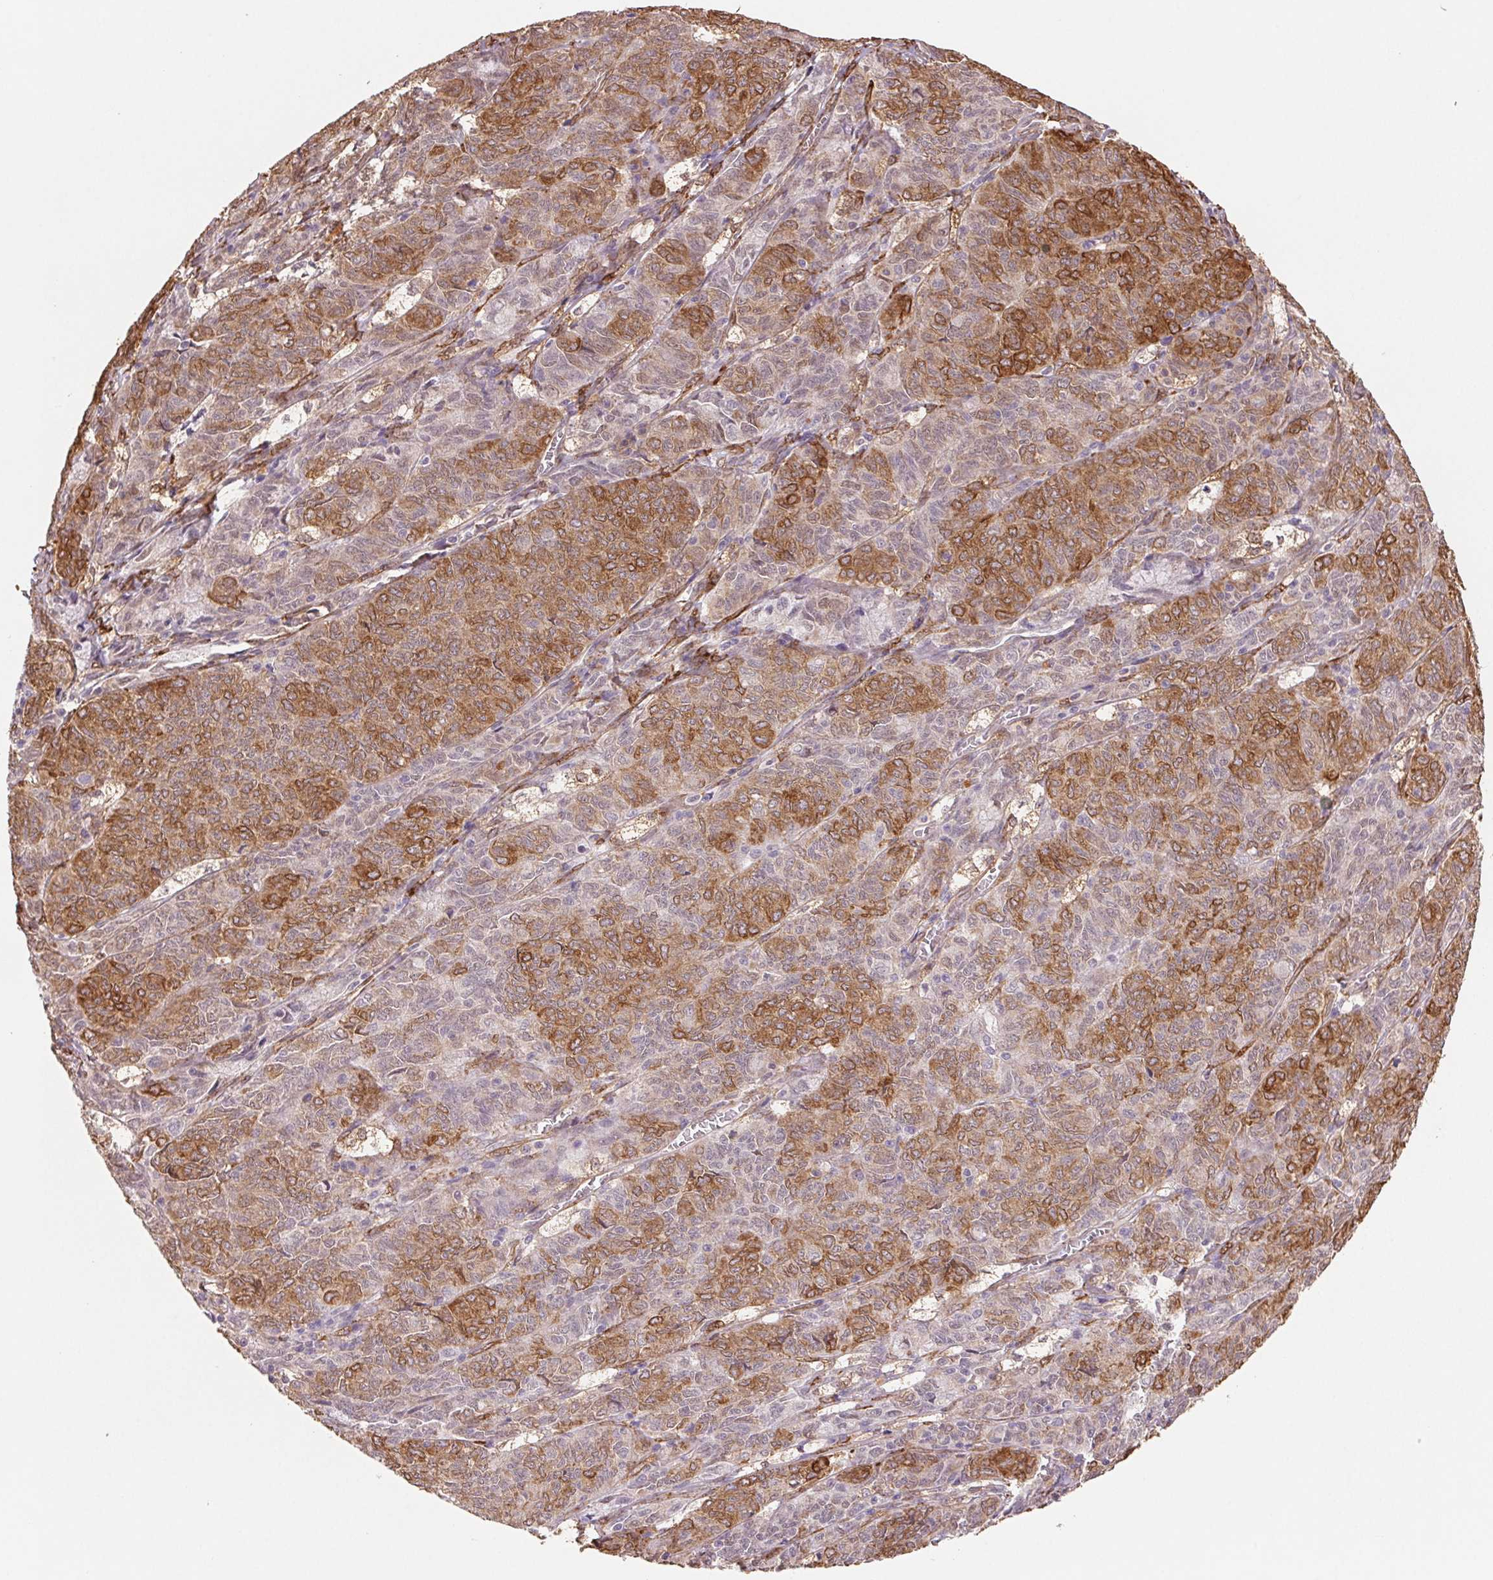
{"staining": {"intensity": "moderate", "quantity": ">75%", "location": "cytoplasmic/membranous"}, "tissue": "ovarian cancer", "cell_type": "Tumor cells", "image_type": "cancer", "snomed": [{"axis": "morphology", "description": "Carcinoma, endometroid"}, {"axis": "topography", "description": "Ovary"}], "caption": "A photomicrograph of human endometroid carcinoma (ovarian) stained for a protein displays moderate cytoplasmic/membranous brown staining in tumor cells.", "gene": "FKBP10", "patient": {"sex": "female", "age": 80}}